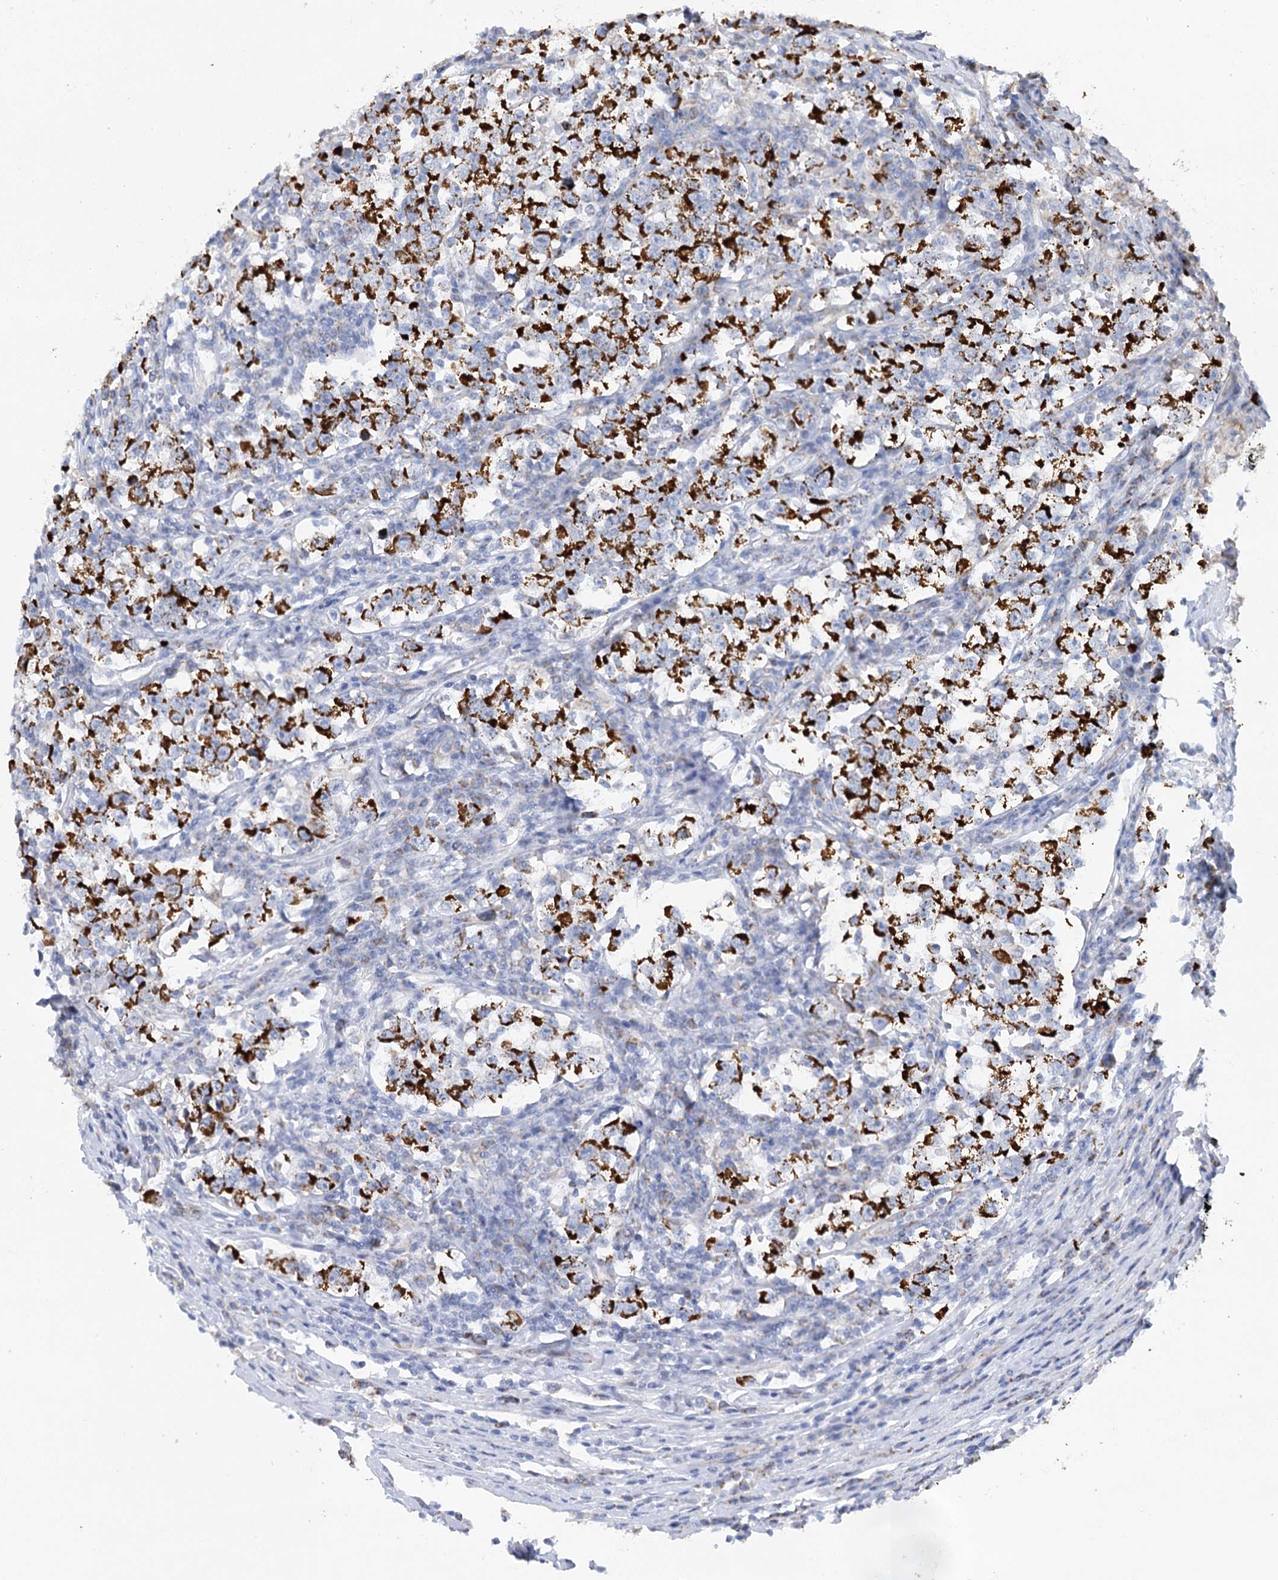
{"staining": {"intensity": "strong", "quantity": ">75%", "location": "cytoplasmic/membranous"}, "tissue": "testis cancer", "cell_type": "Tumor cells", "image_type": "cancer", "snomed": [{"axis": "morphology", "description": "Normal tissue, NOS"}, {"axis": "morphology", "description": "Seminoma, NOS"}, {"axis": "topography", "description": "Testis"}], "caption": "This histopathology image demonstrates testis cancer stained with immunohistochemistry to label a protein in brown. The cytoplasmic/membranous of tumor cells show strong positivity for the protein. Nuclei are counter-stained blue.", "gene": "DHTKD1", "patient": {"sex": "male", "age": 43}}